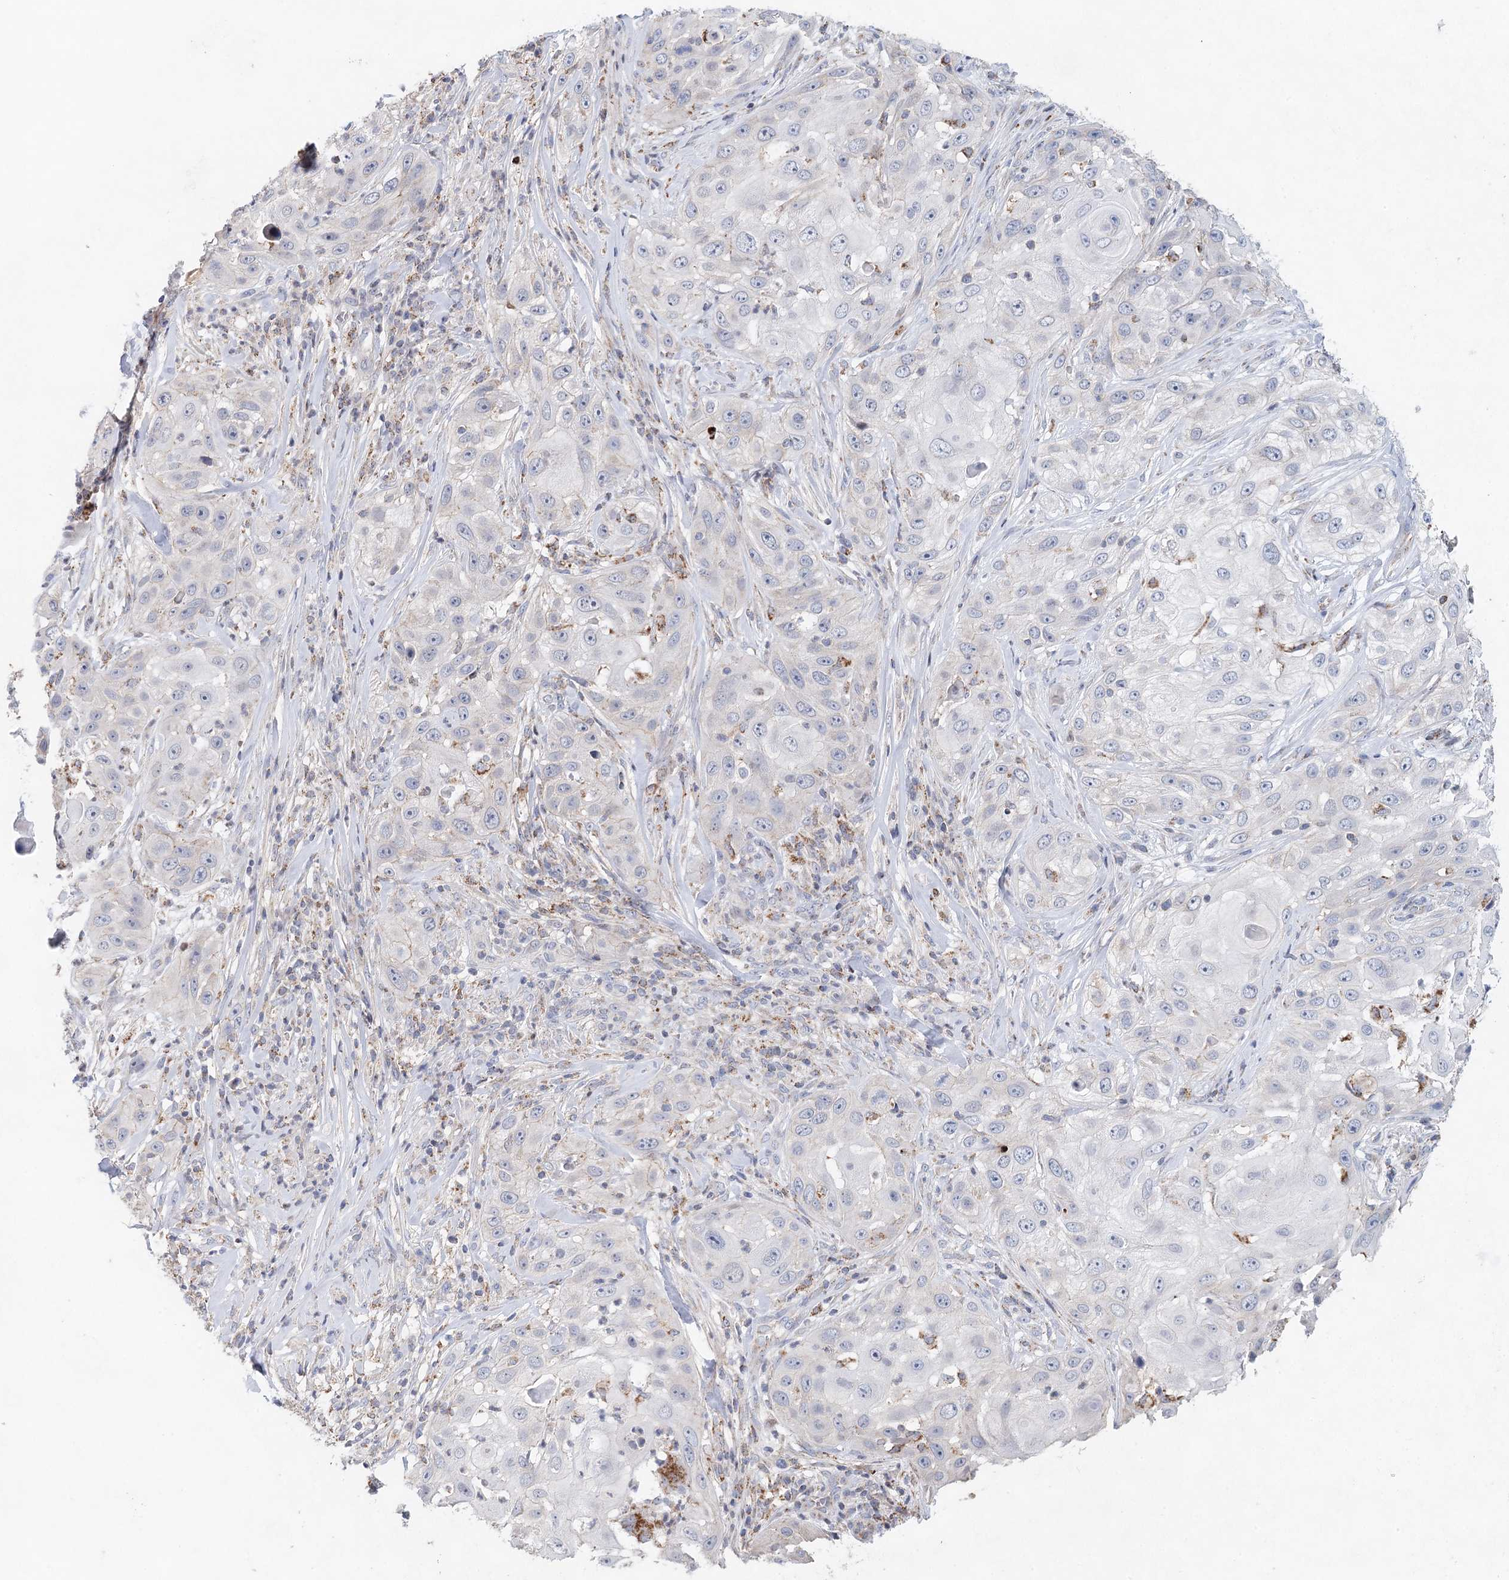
{"staining": {"intensity": "negative", "quantity": "none", "location": "none"}, "tissue": "skin cancer", "cell_type": "Tumor cells", "image_type": "cancer", "snomed": [{"axis": "morphology", "description": "Squamous cell carcinoma, NOS"}, {"axis": "topography", "description": "Skin"}], "caption": "Tumor cells are negative for brown protein staining in squamous cell carcinoma (skin).", "gene": "XPO6", "patient": {"sex": "female", "age": 44}}